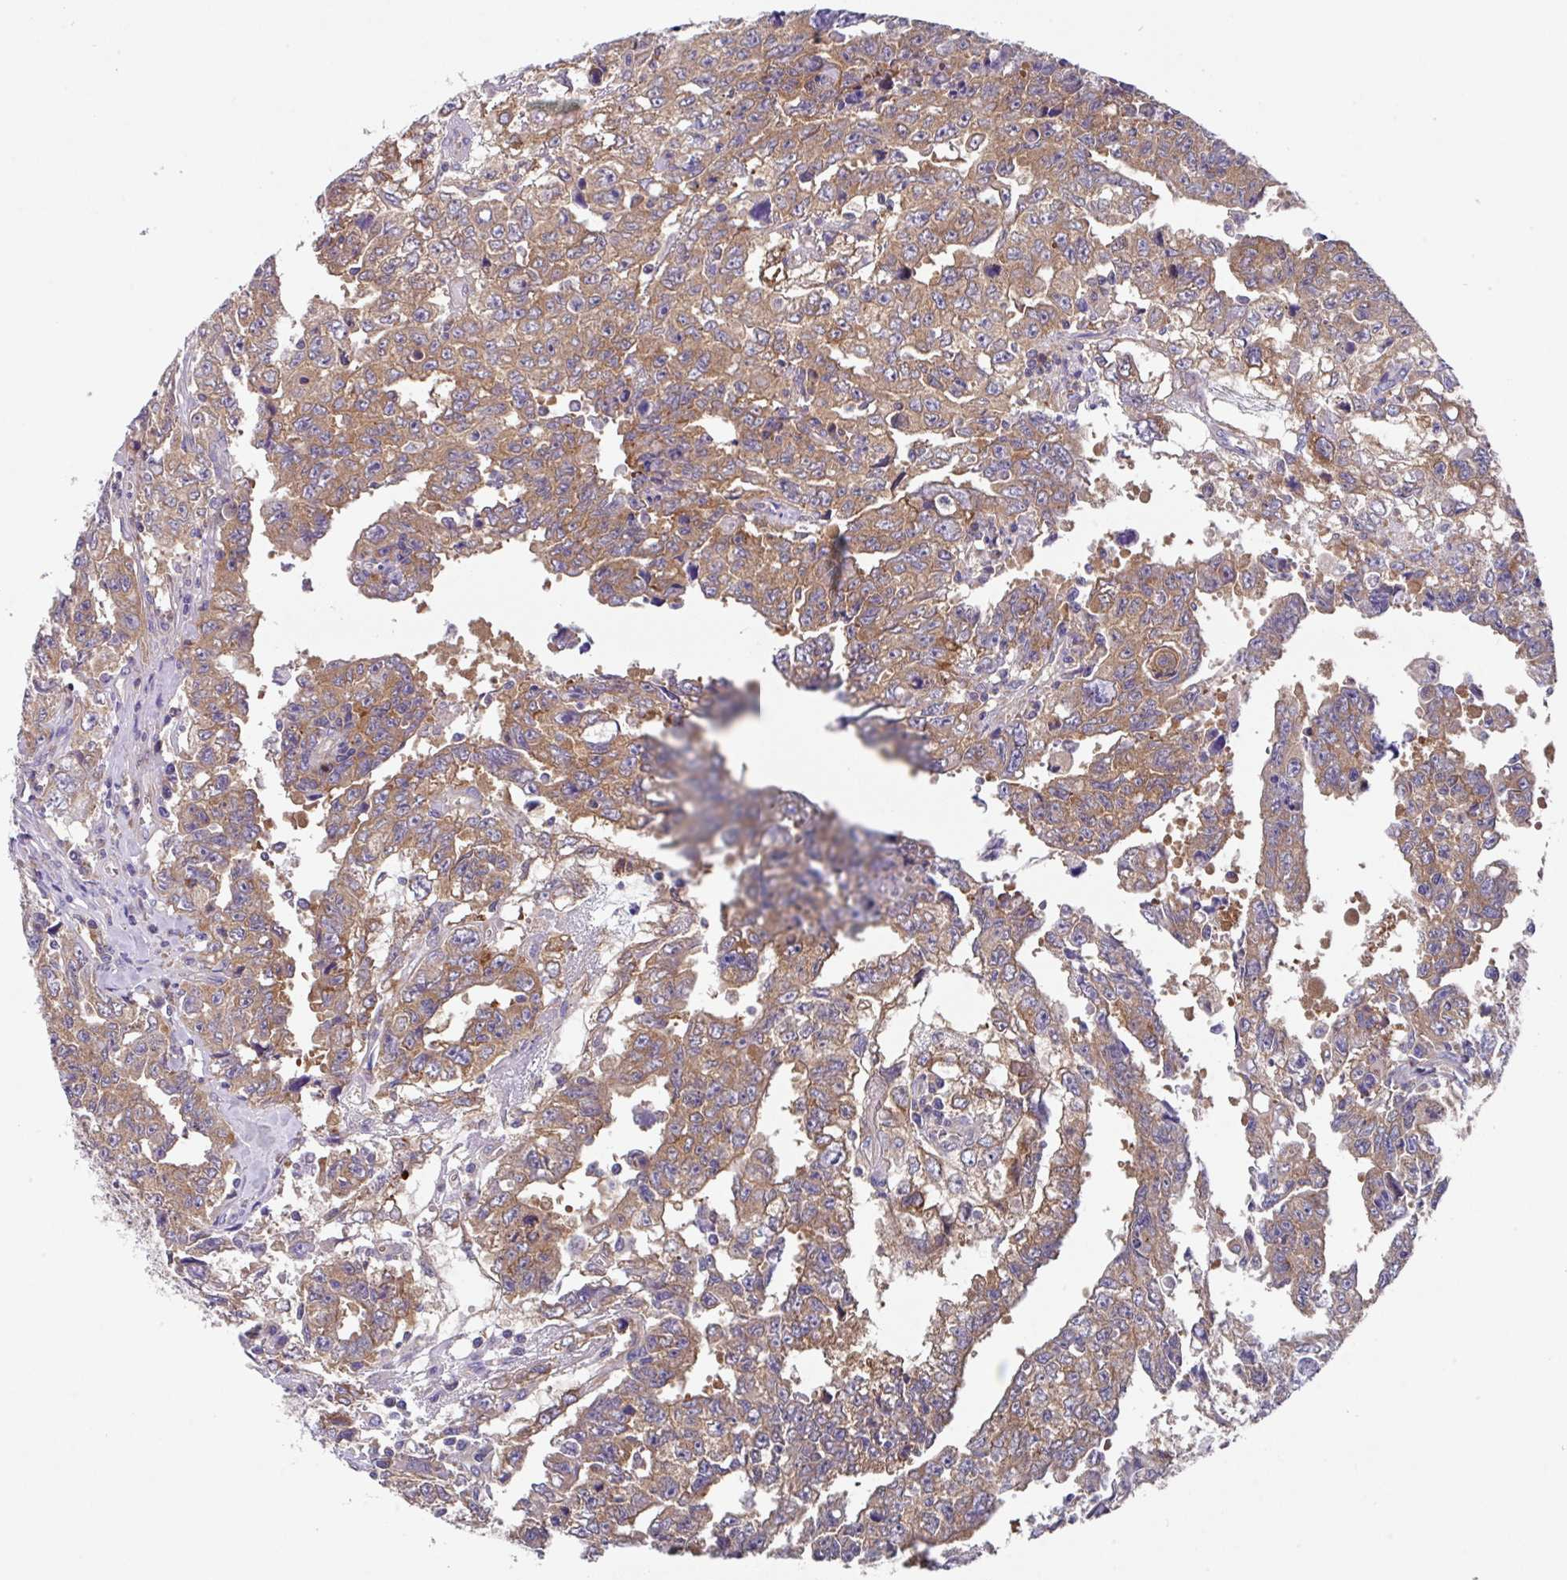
{"staining": {"intensity": "moderate", "quantity": ">75%", "location": "cytoplasmic/membranous"}, "tissue": "testis cancer", "cell_type": "Tumor cells", "image_type": "cancer", "snomed": [{"axis": "morphology", "description": "Carcinoma, Embryonal, NOS"}, {"axis": "topography", "description": "Testis"}], "caption": "An immunohistochemistry (IHC) image of tumor tissue is shown. Protein staining in brown shows moderate cytoplasmic/membranous positivity in testis embryonal carcinoma within tumor cells.", "gene": "EIF4B", "patient": {"sex": "male", "age": 24}}